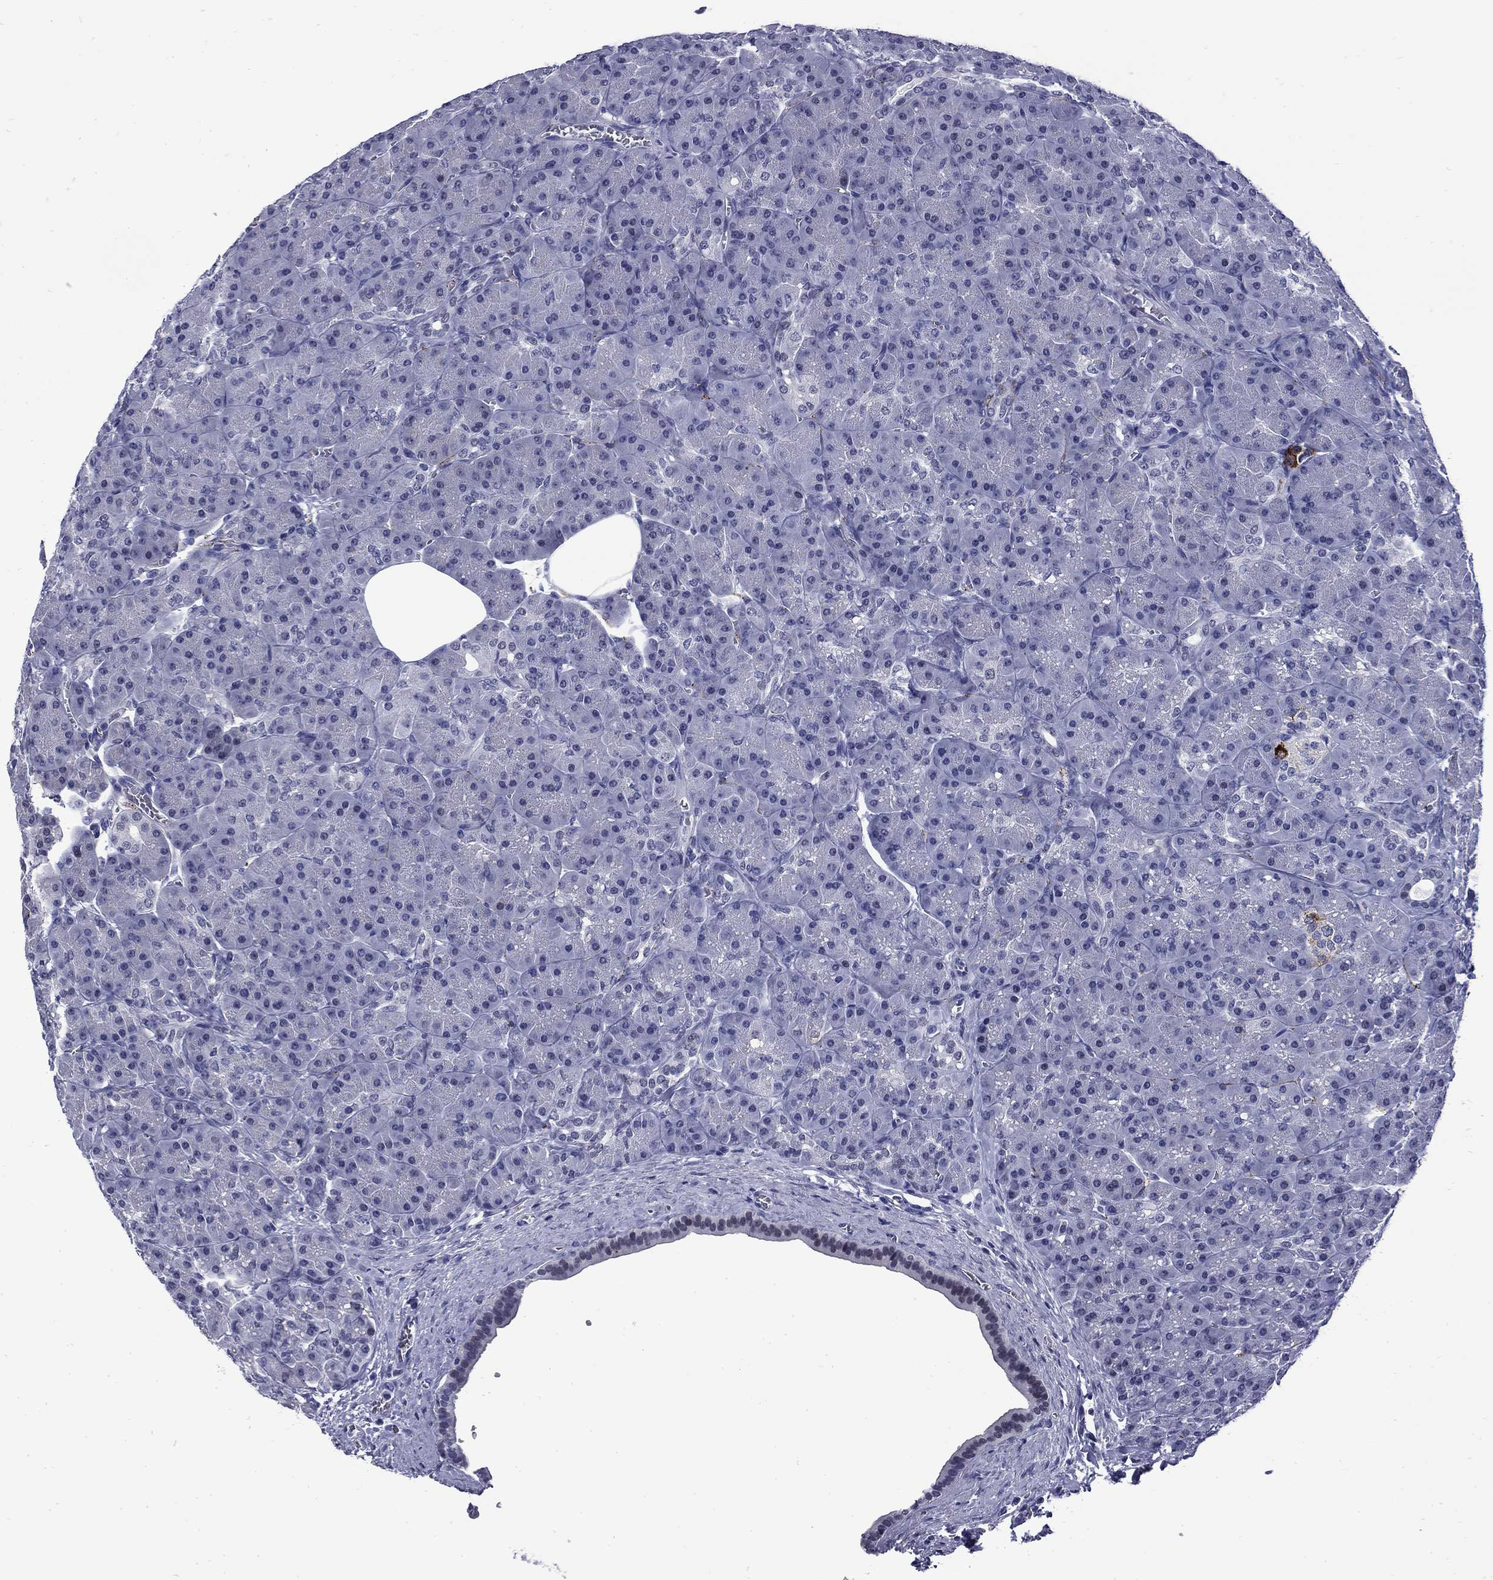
{"staining": {"intensity": "negative", "quantity": "none", "location": "none"}, "tissue": "pancreas", "cell_type": "Exocrine glandular cells", "image_type": "normal", "snomed": [{"axis": "morphology", "description": "Normal tissue, NOS"}, {"axis": "topography", "description": "Pancreas"}], "caption": "Exocrine glandular cells show no significant protein expression in benign pancreas.", "gene": "MGARP", "patient": {"sex": "male", "age": 57}}